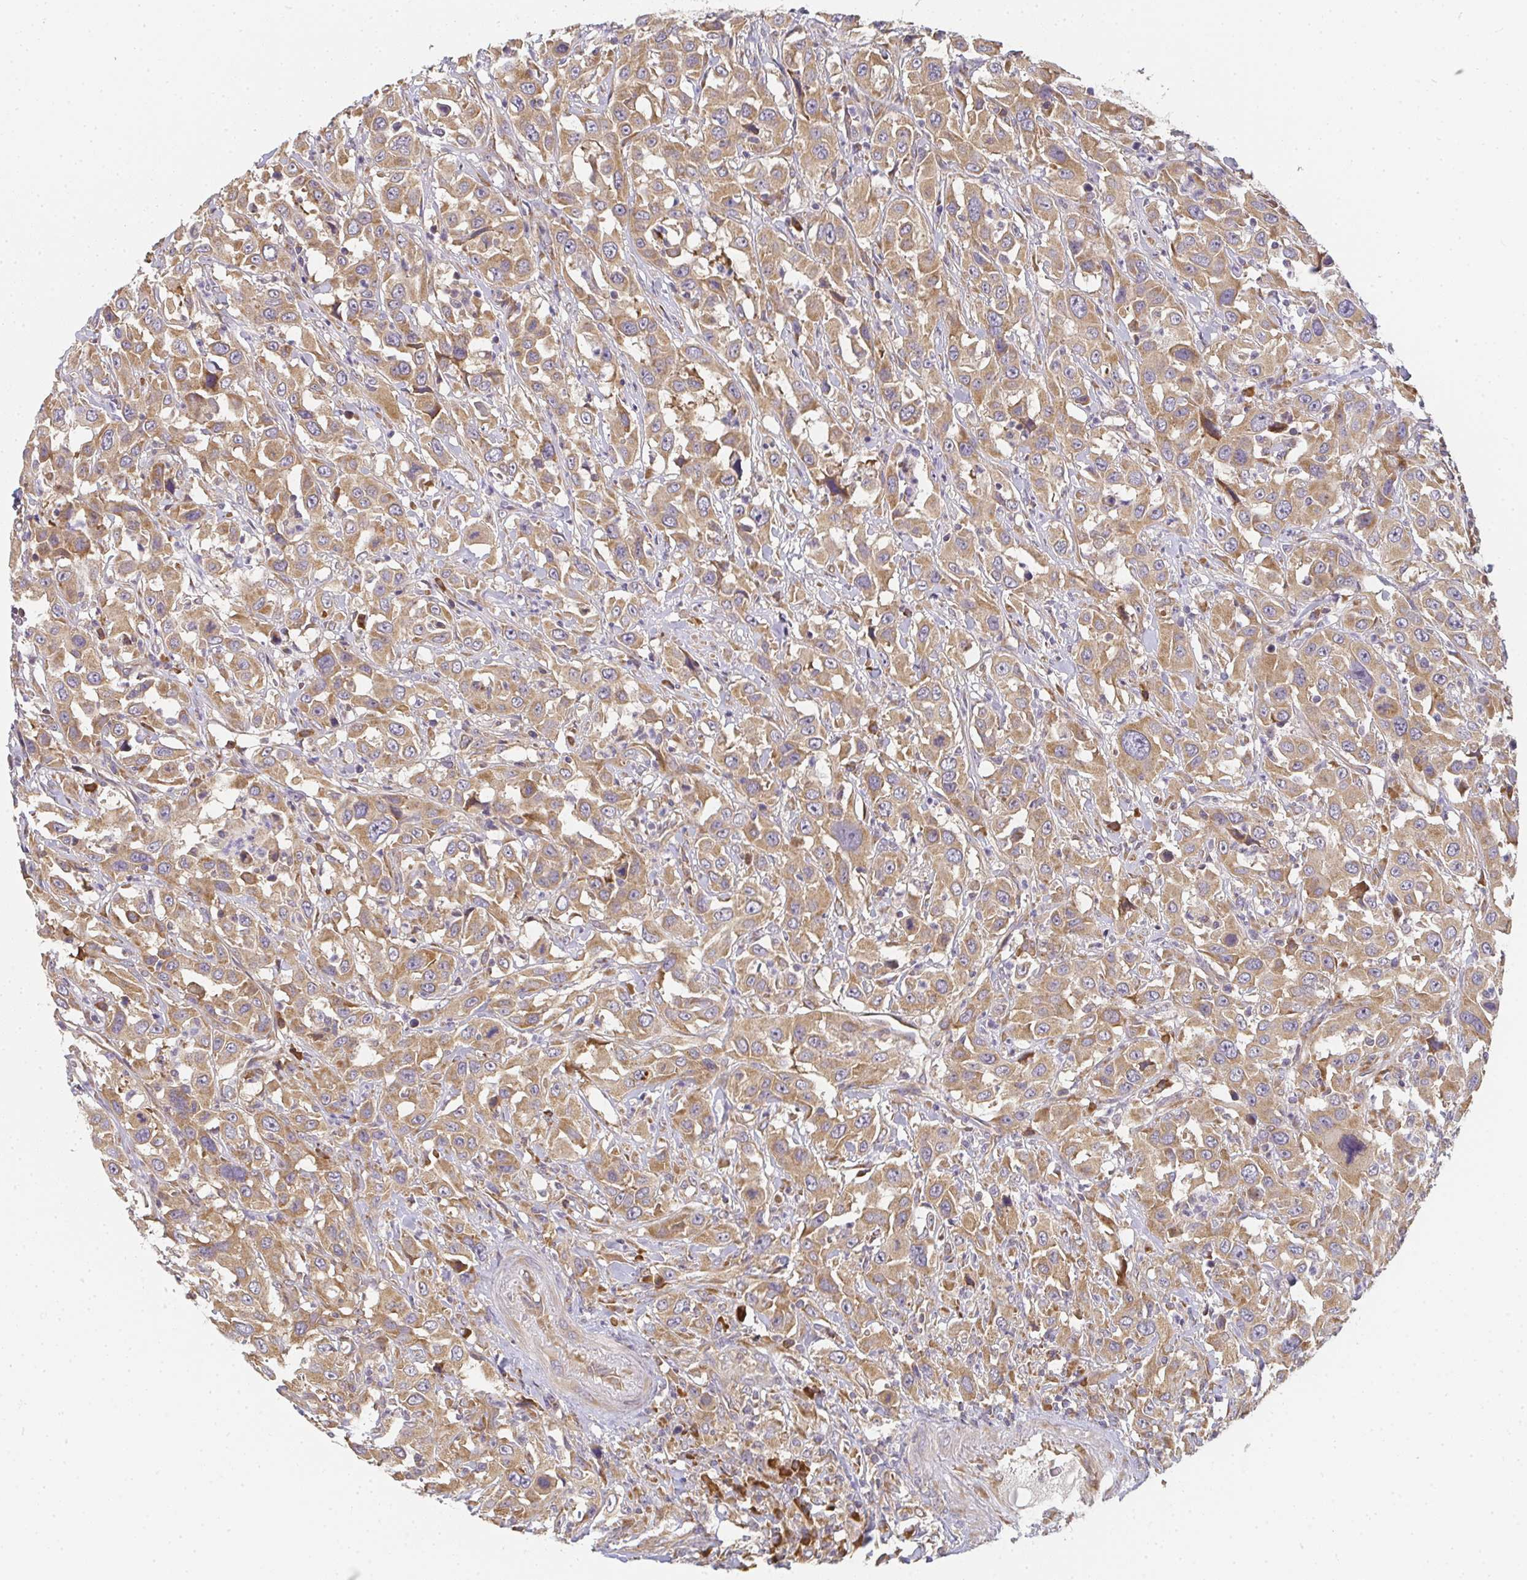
{"staining": {"intensity": "moderate", "quantity": ">75%", "location": "cytoplasmic/membranous"}, "tissue": "urothelial cancer", "cell_type": "Tumor cells", "image_type": "cancer", "snomed": [{"axis": "morphology", "description": "Urothelial carcinoma, High grade"}, {"axis": "topography", "description": "Urinary bladder"}], "caption": "Protein expression analysis of urothelial carcinoma (high-grade) shows moderate cytoplasmic/membranous staining in approximately >75% of tumor cells. Ihc stains the protein in brown and the nuclei are stained blue.", "gene": "SLC35B3", "patient": {"sex": "male", "age": 61}}